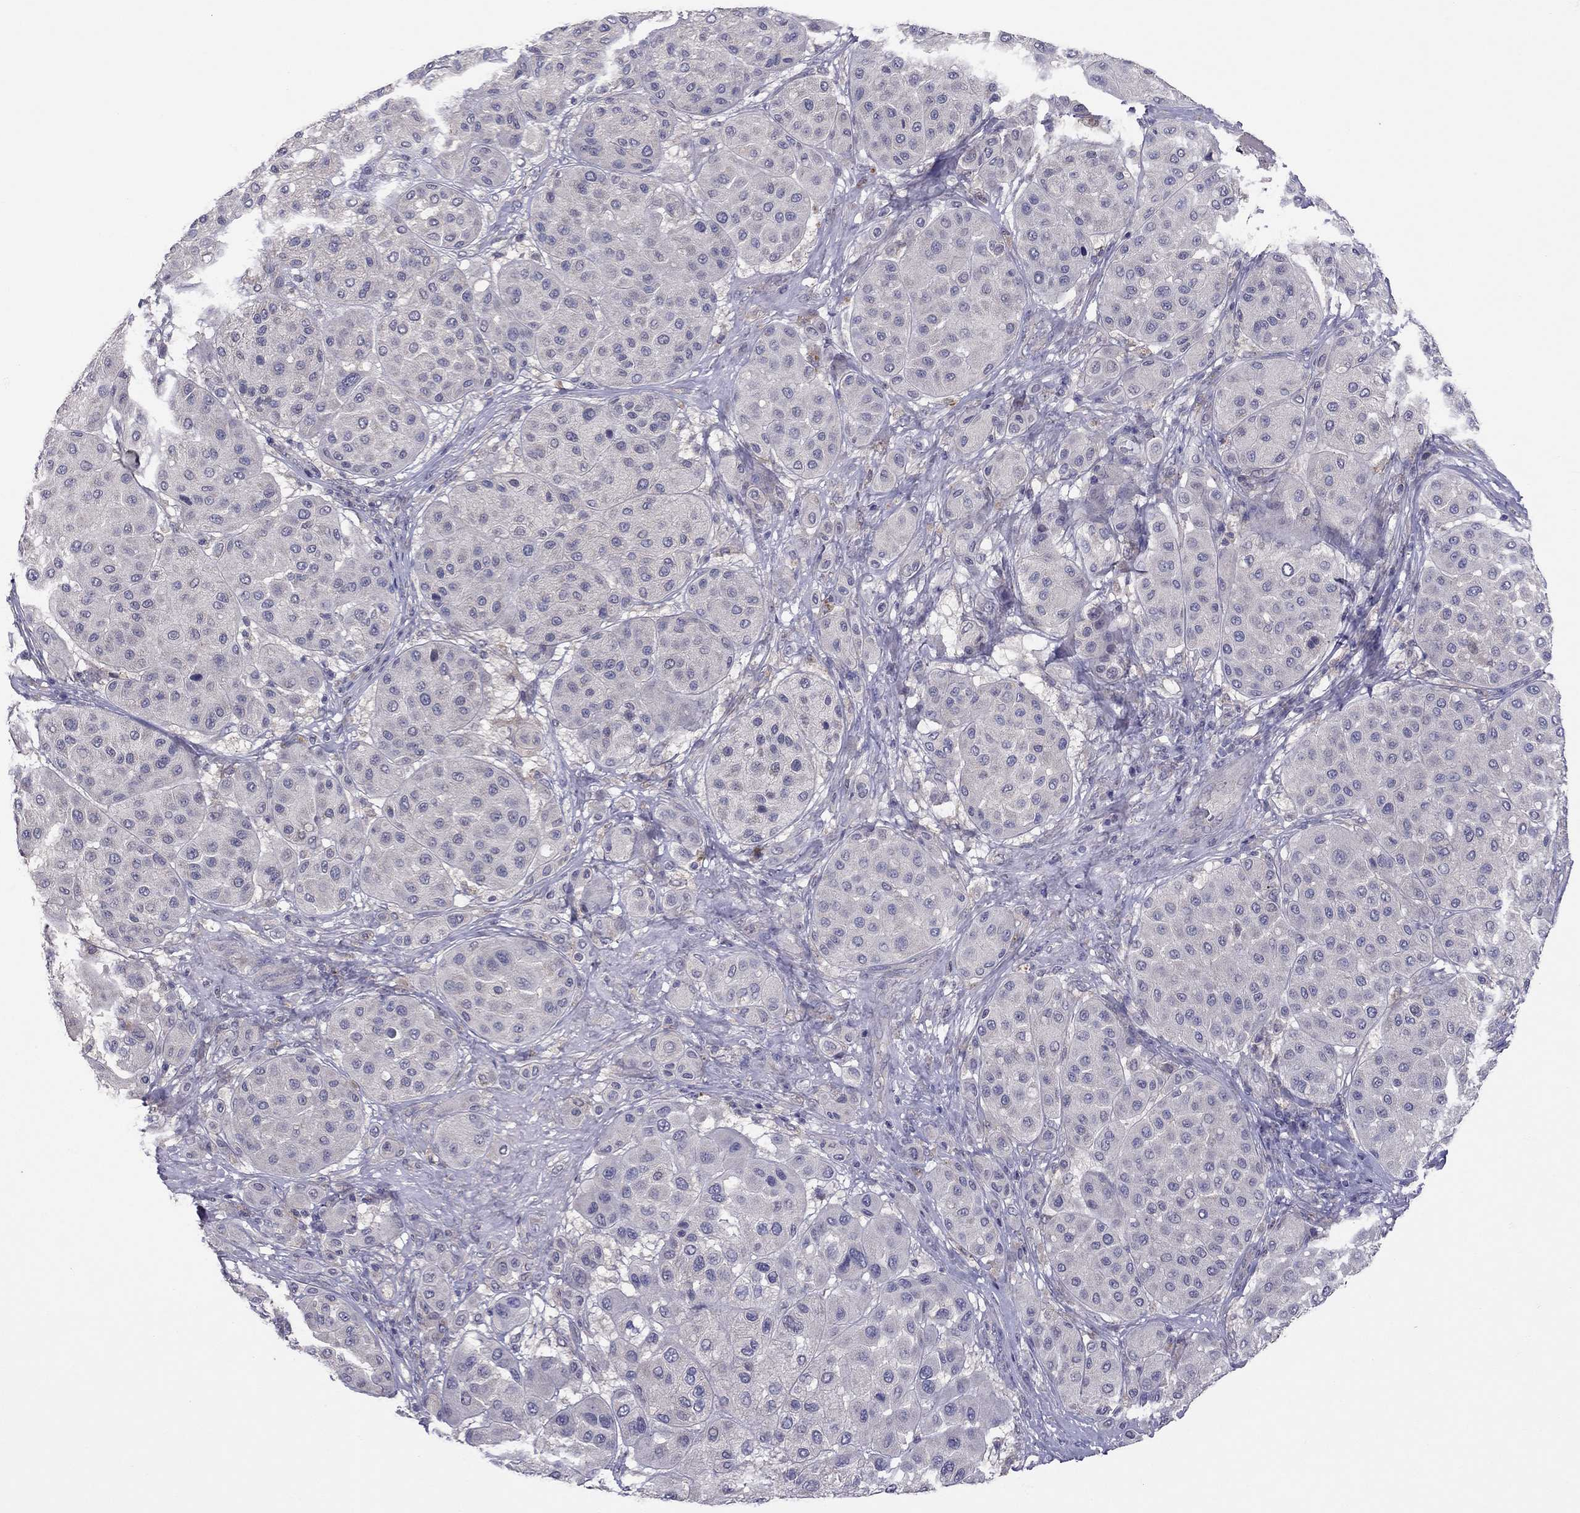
{"staining": {"intensity": "negative", "quantity": "none", "location": "none"}, "tissue": "melanoma", "cell_type": "Tumor cells", "image_type": "cancer", "snomed": [{"axis": "morphology", "description": "Malignant melanoma, Metastatic site"}, {"axis": "topography", "description": "Smooth muscle"}], "caption": "Tumor cells show no significant protein expression in malignant melanoma (metastatic site). Brightfield microscopy of immunohistochemistry stained with DAB (3,3'-diaminobenzidine) (brown) and hematoxylin (blue), captured at high magnification.", "gene": "RTP5", "patient": {"sex": "male", "age": 41}}